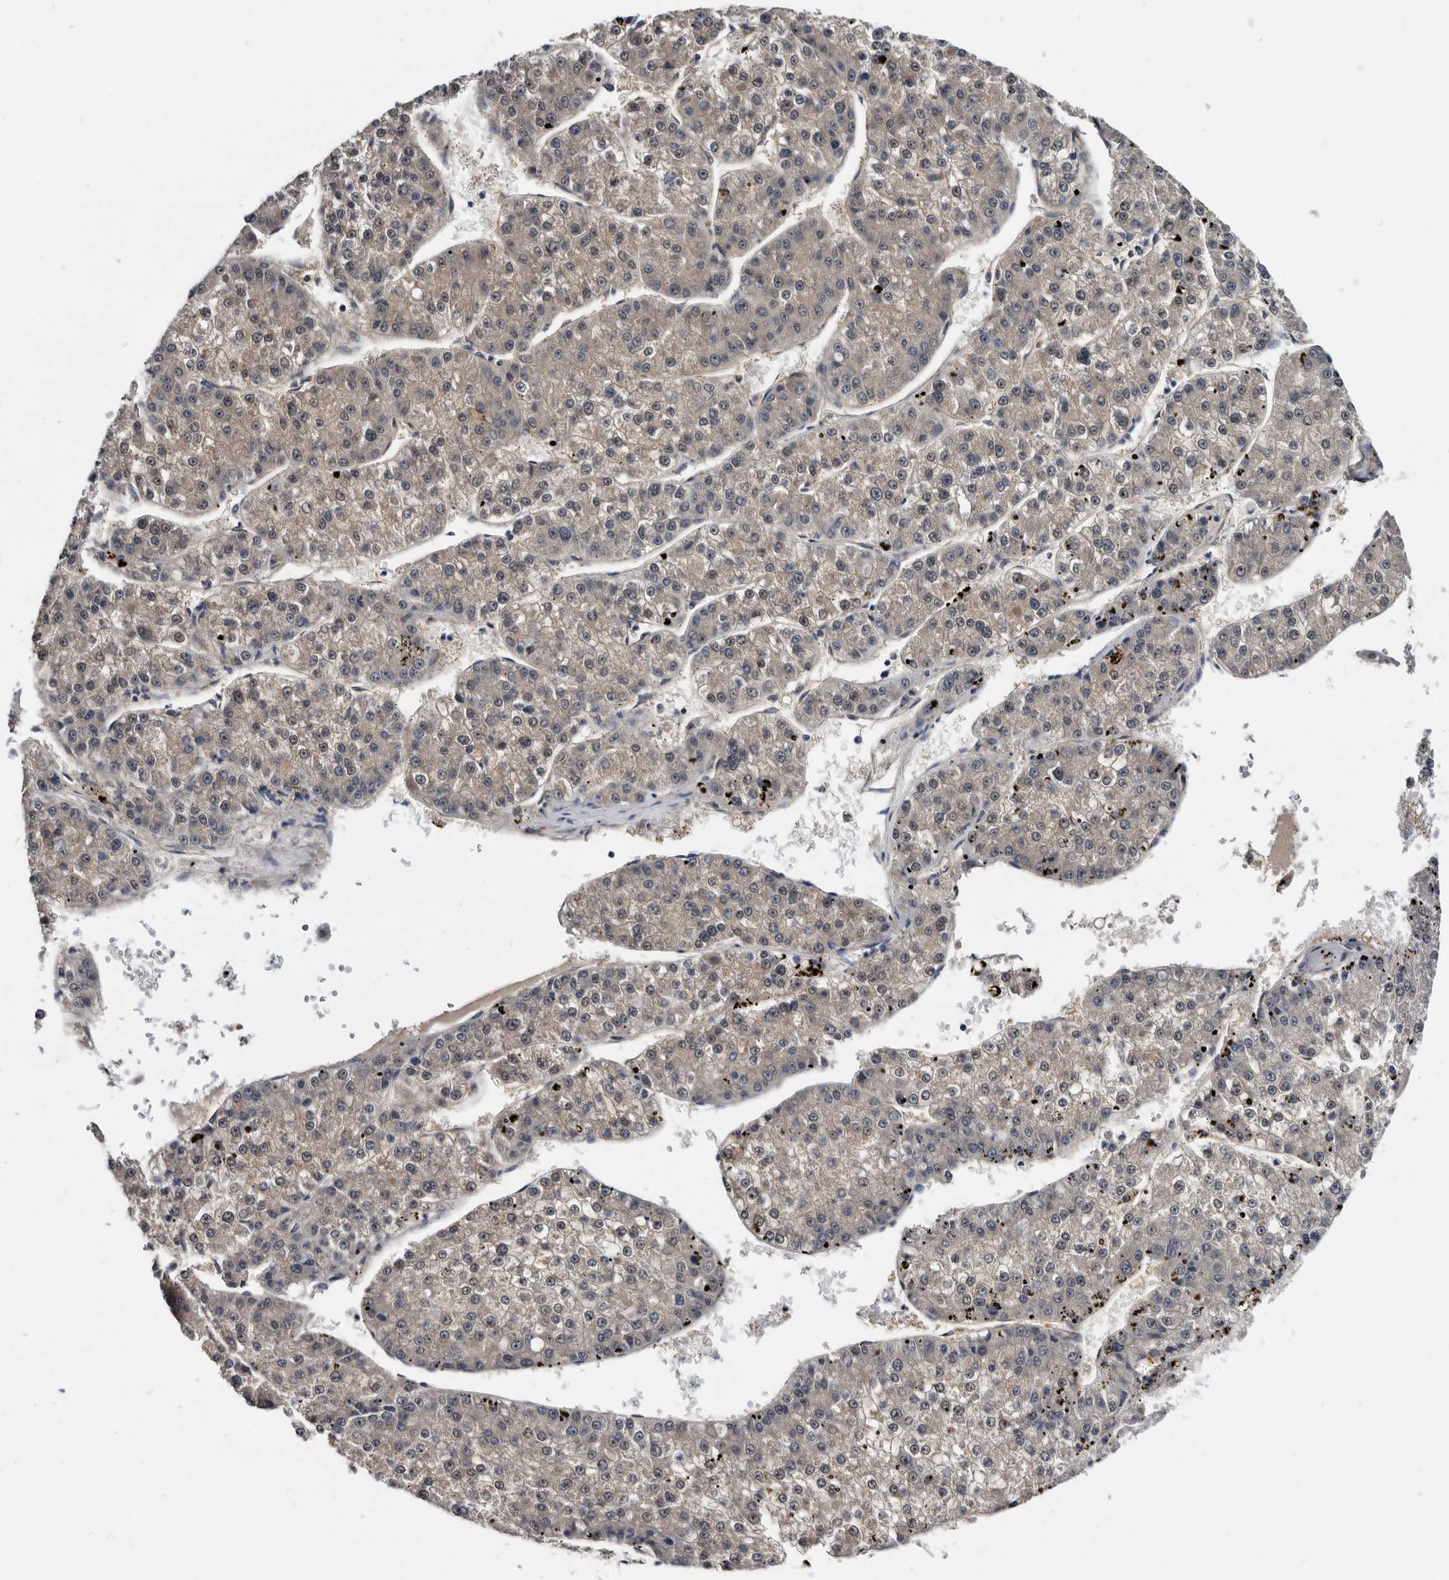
{"staining": {"intensity": "weak", "quantity": "25%-75%", "location": "cytoplasmic/membranous"}, "tissue": "liver cancer", "cell_type": "Tumor cells", "image_type": "cancer", "snomed": [{"axis": "morphology", "description": "Carcinoma, Hepatocellular, NOS"}, {"axis": "topography", "description": "Liver"}], "caption": "Liver cancer stained with a brown dye reveals weak cytoplasmic/membranous positive positivity in about 25%-75% of tumor cells.", "gene": "ARMCX2", "patient": {"sex": "female", "age": 73}}